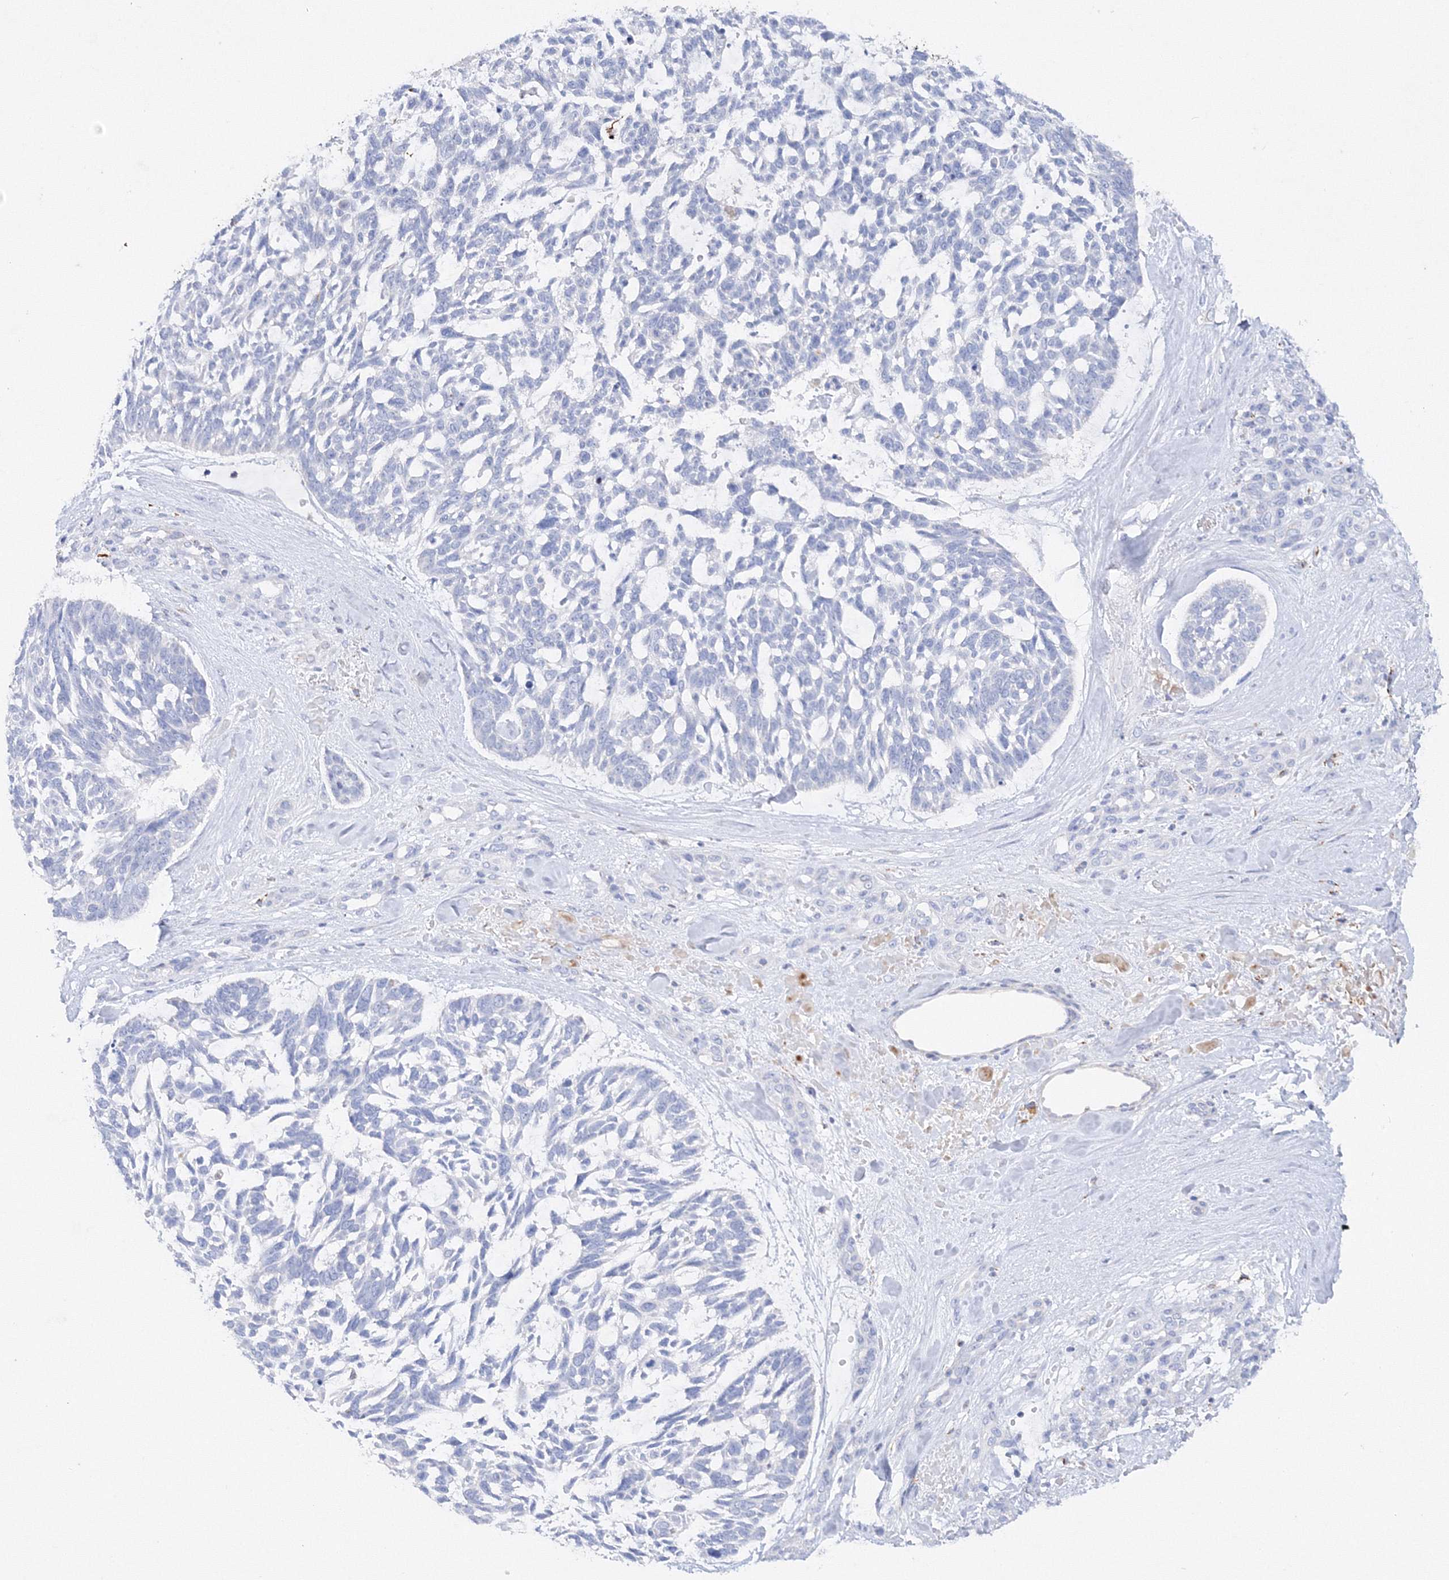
{"staining": {"intensity": "negative", "quantity": "none", "location": "none"}, "tissue": "skin cancer", "cell_type": "Tumor cells", "image_type": "cancer", "snomed": [{"axis": "morphology", "description": "Basal cell carcinoma"}, {"axis": "topography", "description": "Skin"}], "caption": "Tumor cells show no significant protein positivity in basal cell carcinoma (skin).", "gene": "MERTK", "patient": {"sex": "male", "age": 88}}